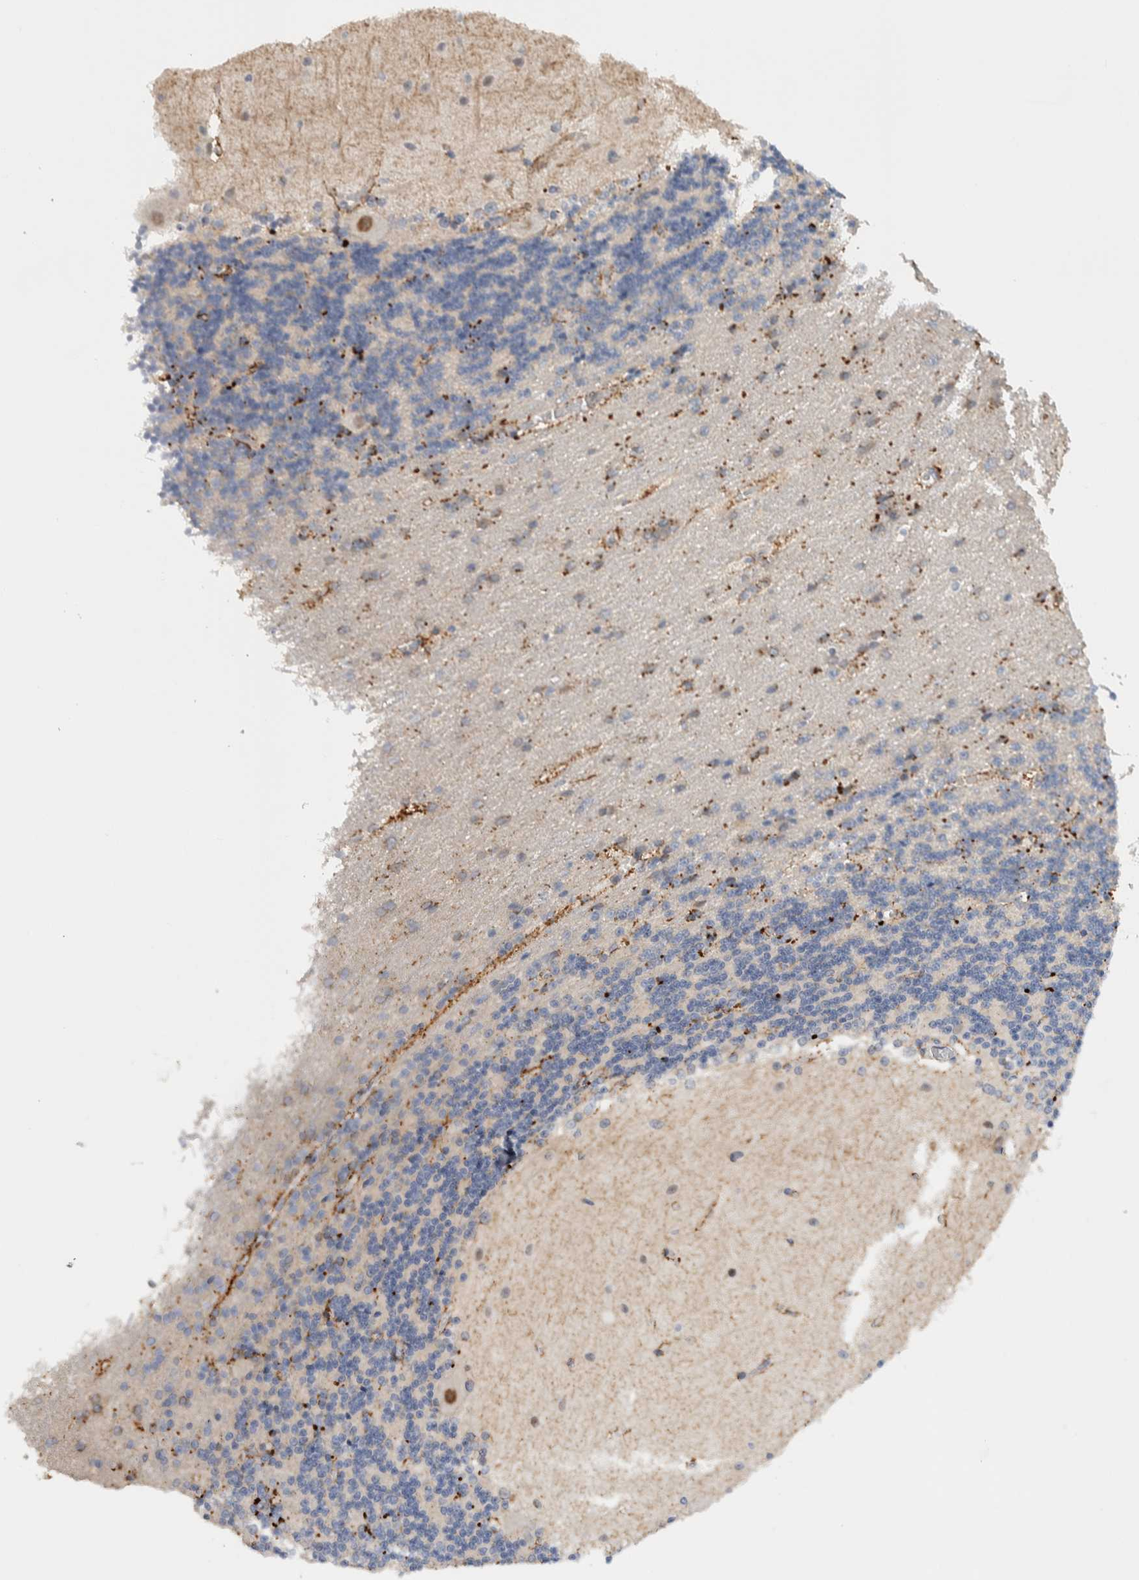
{"staining": {"intensity": "negative", "quantity": "none", "location": "none"}, "tissue": "cerebellum", "cell_type": "Cells in granular layer", "image_type": "normal", "snomed": [{"axis": "morphology", "description": "Normal tissue, NOS"}, {"axis": "topography", "description": "Cerebellum"}], "caption": "IHC of unremarkable cerebellum exhibits no positivity in cells in granular layer. (Brightfield microscopy of DAB (3,3'-diaminobenzidine) immunohistochemistry (IHC) at high magnification).", "gene": "NCR3LG1", "patient": {"sex": "female", "age": 54}}